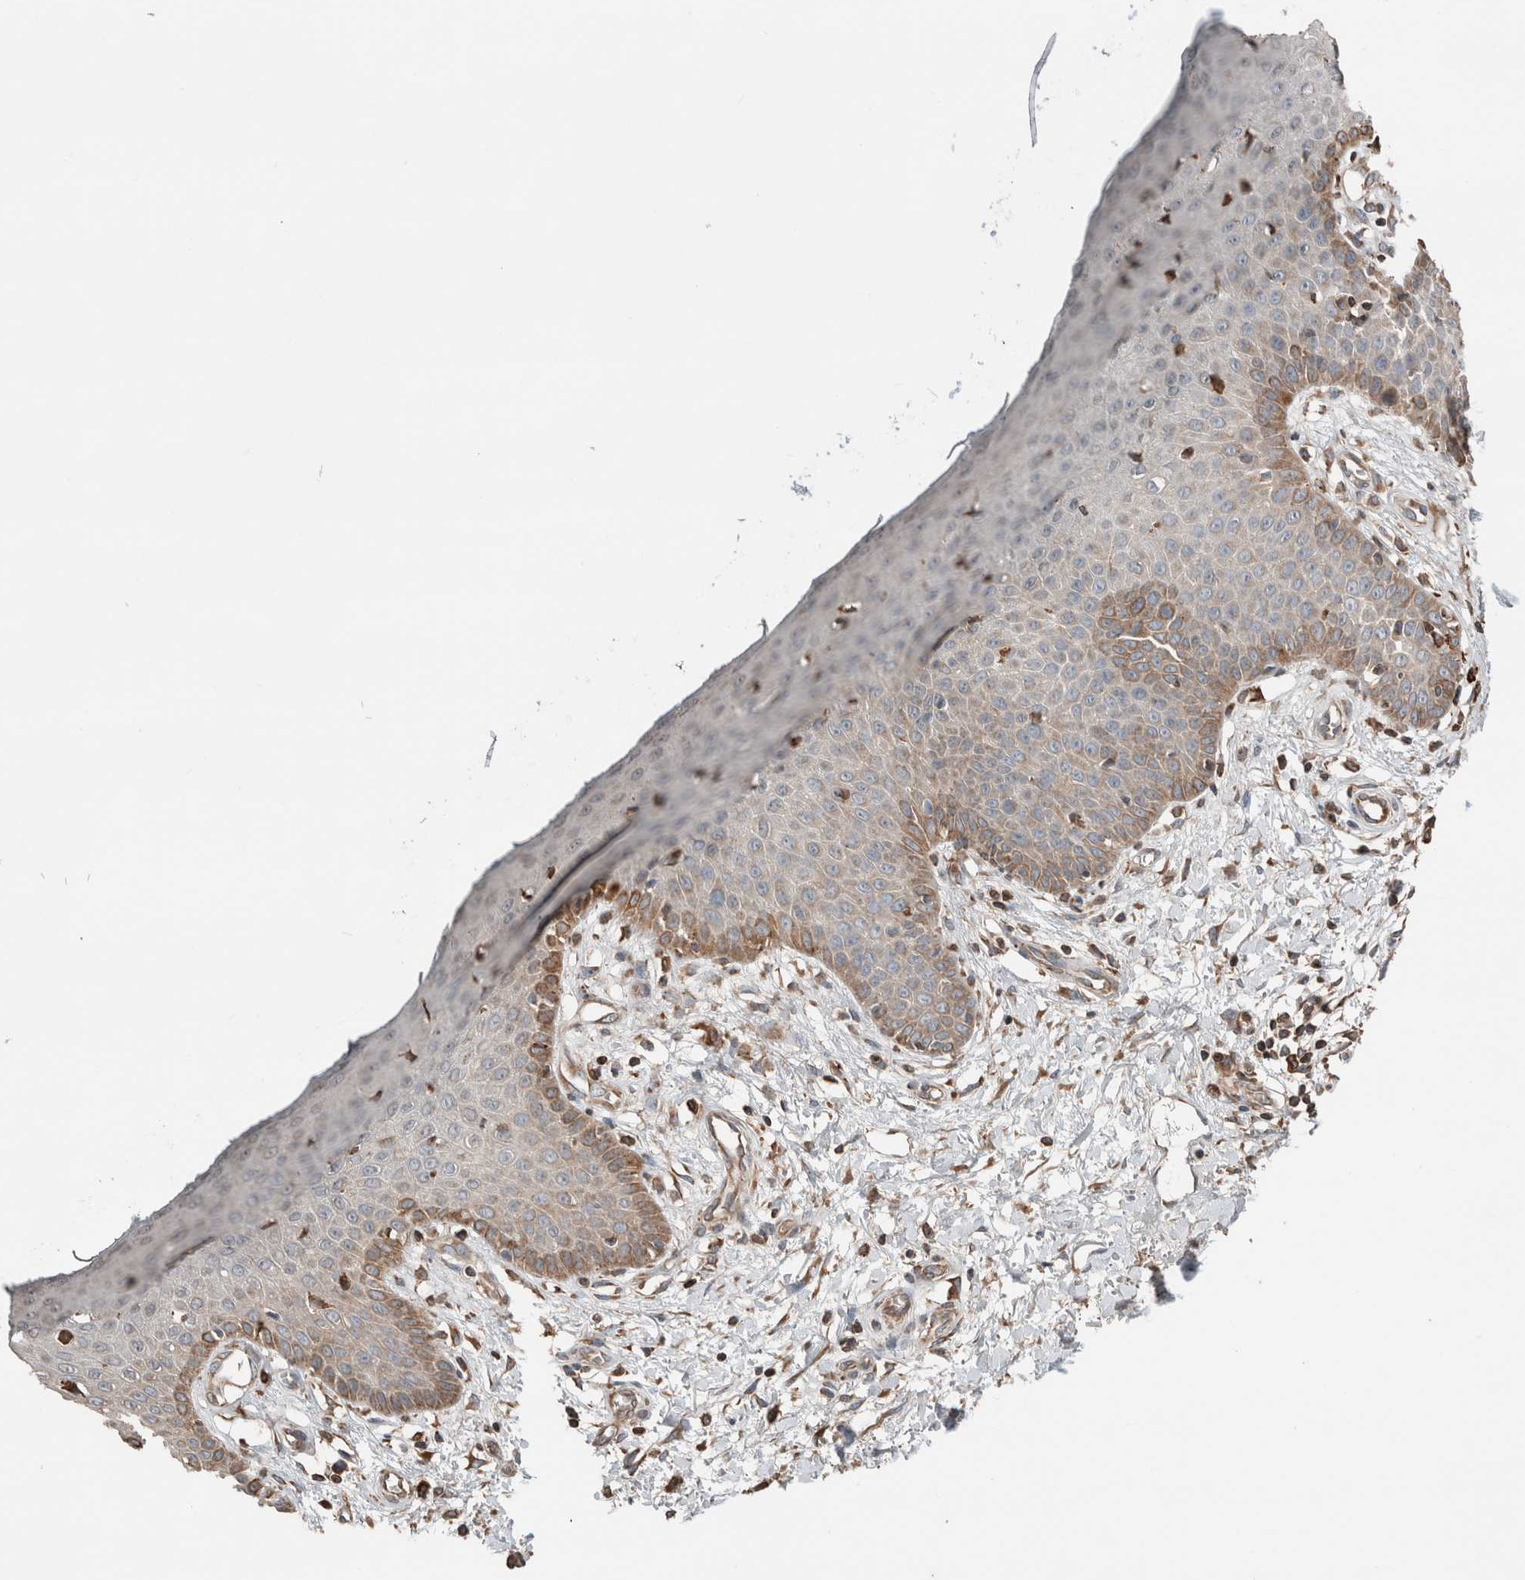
{"staining": {"intensity": "moderate", "quantity": ">75%", "location": "cytoplasmic/membranous"}, "tissue": "skin", "cell_type": "Fibroblasts", "image_type": "normal", "snomed": [{"axis": "morphology", "description": "Normal tissue, NOS"}, {"axis": "morphology", "description": "Inflammation, NOS"}, {"axis": "topography", "description": "Skin"}], "caption": "Brown immunohistochemical staining in unremarkable skin shows moderate cytoplasmic/membranous expression in approximately >75% of fibroblasts.", "gene": "ERAP2", "patient": {"sex": "female", "age": 44}}